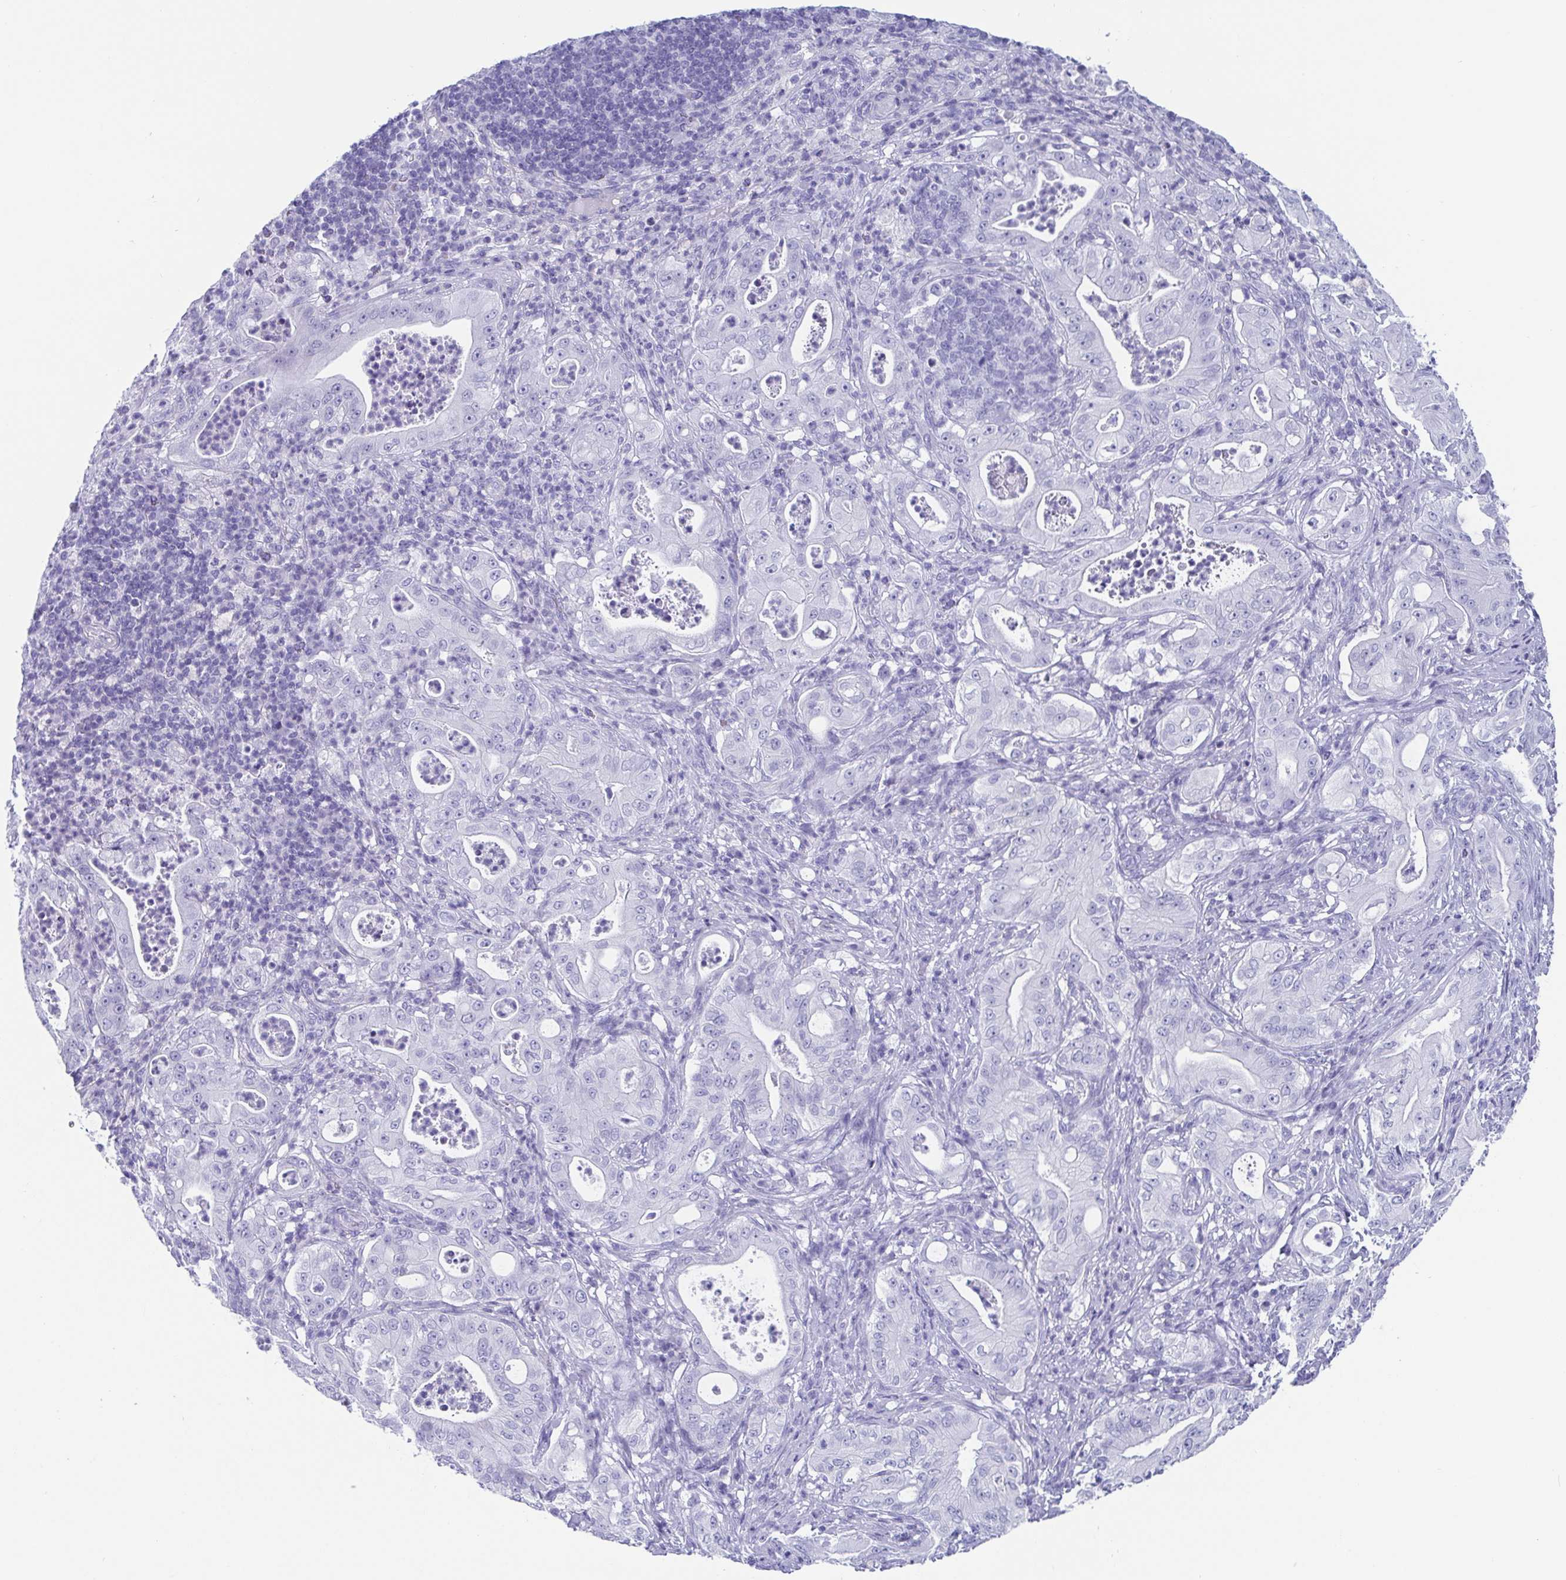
{"staining": {"intensity": "negative", "quantity": "none", "location": "none"}, "tissue": "pancreatic cancer", "cell_type": "Tumor cells", "image_type": "cancer", "snomed": [{"axis": "morphology", "description": "Adenocarcinoma, NOS"}, {"axis": "topography", "description": "Pancreas"}], "caption": "Tumor cells are negative for protein expression in human pancreatic cancer.", "gene": "SCGN", "patient": {"sex": "male", "age": 71}}